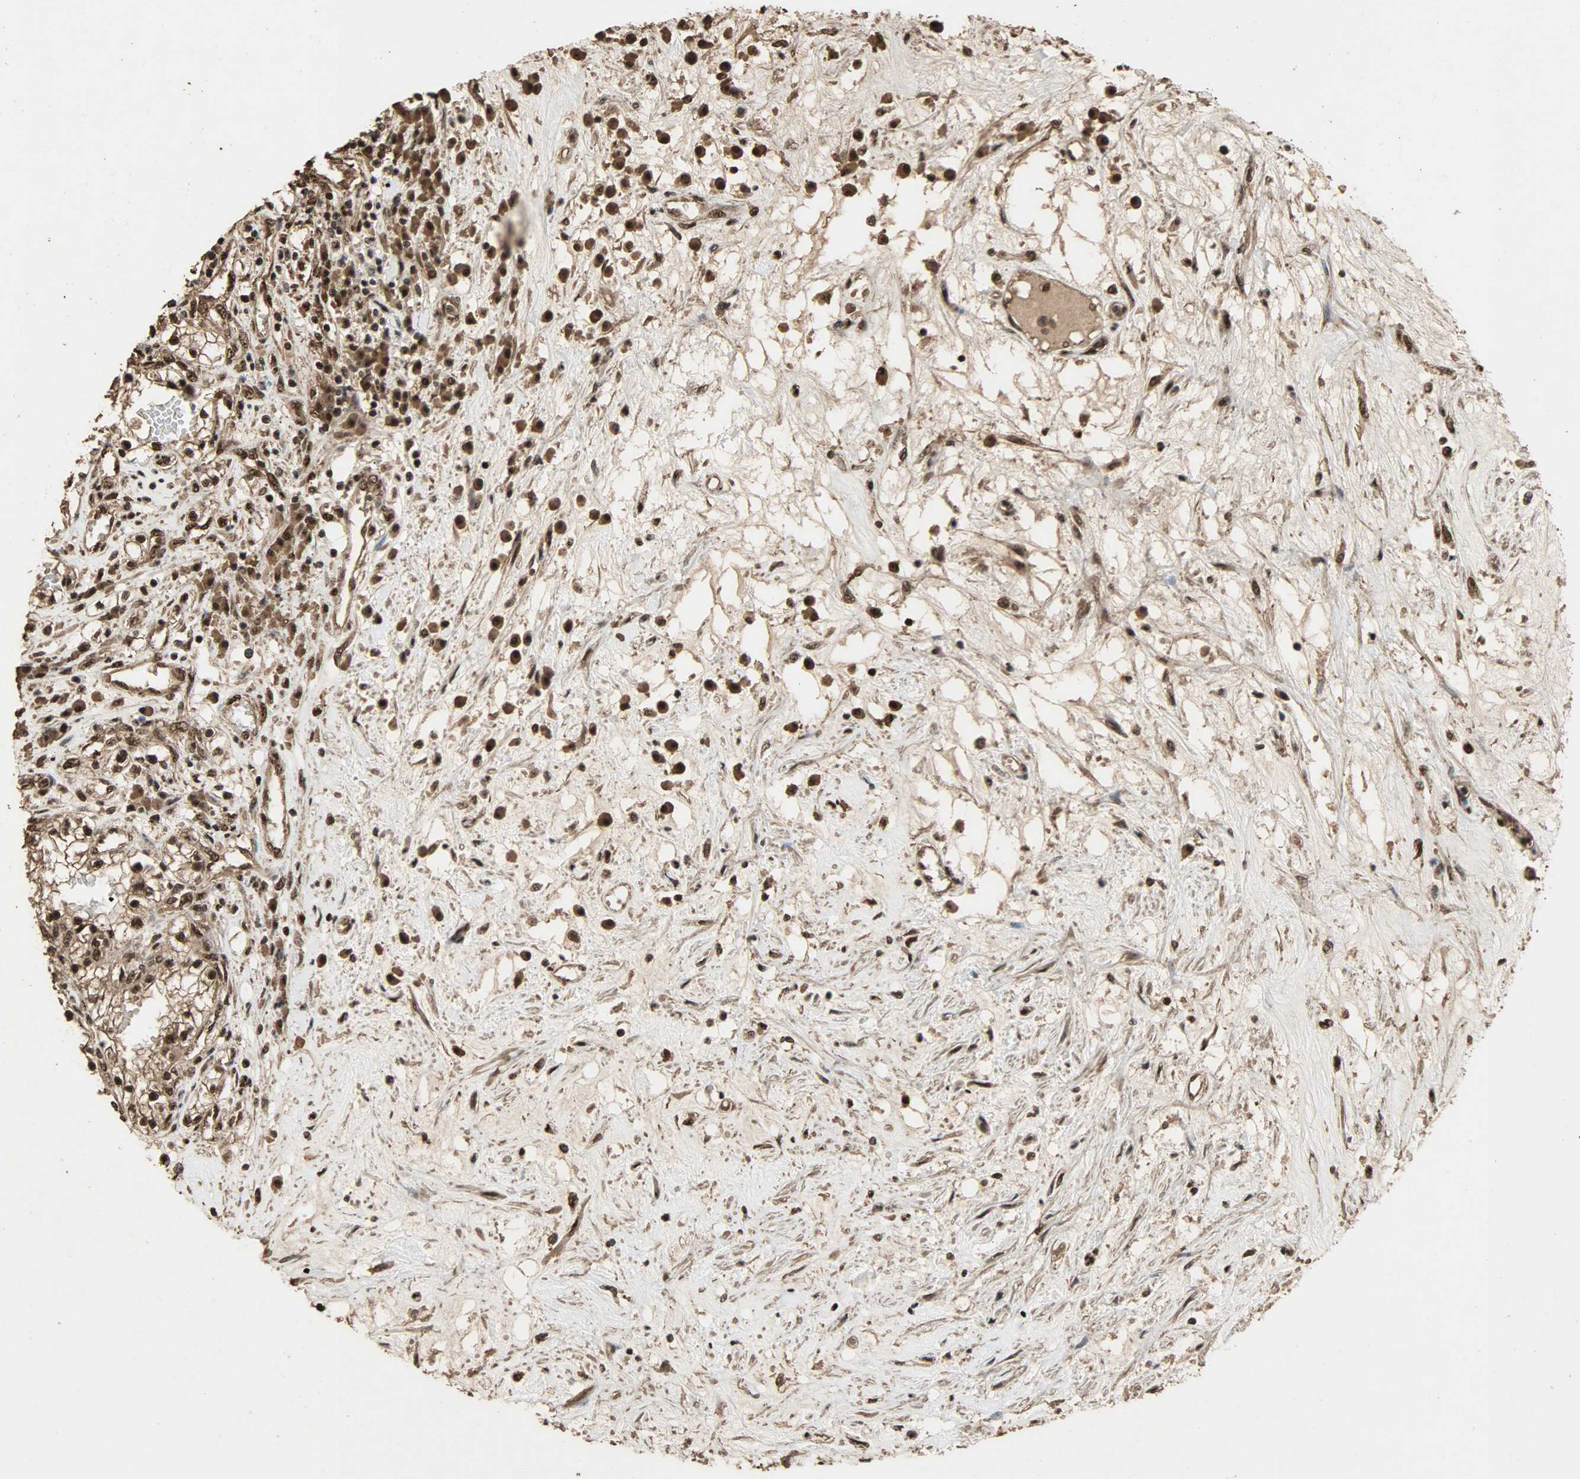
{"staining": {"intensity": "strong", "quantity": ">75%", "location": "nuclear"}, "tissue": "renal cancer", "cell_type": "Tumor cells", "image_type": "cancer", "snomed": [{"axis": "morphology", "description": "Adenocarcinoma, NOS"}, {"axis": "topography", "description": "Kidney"}], "caption": "Renal cancer stained with DAB immunohistochemistry shows high levels of strong nuclear expression in approximately >75% of tumor cells.", "gene": "CCNT2", "patient": {"sex": "male", "age": 68}}